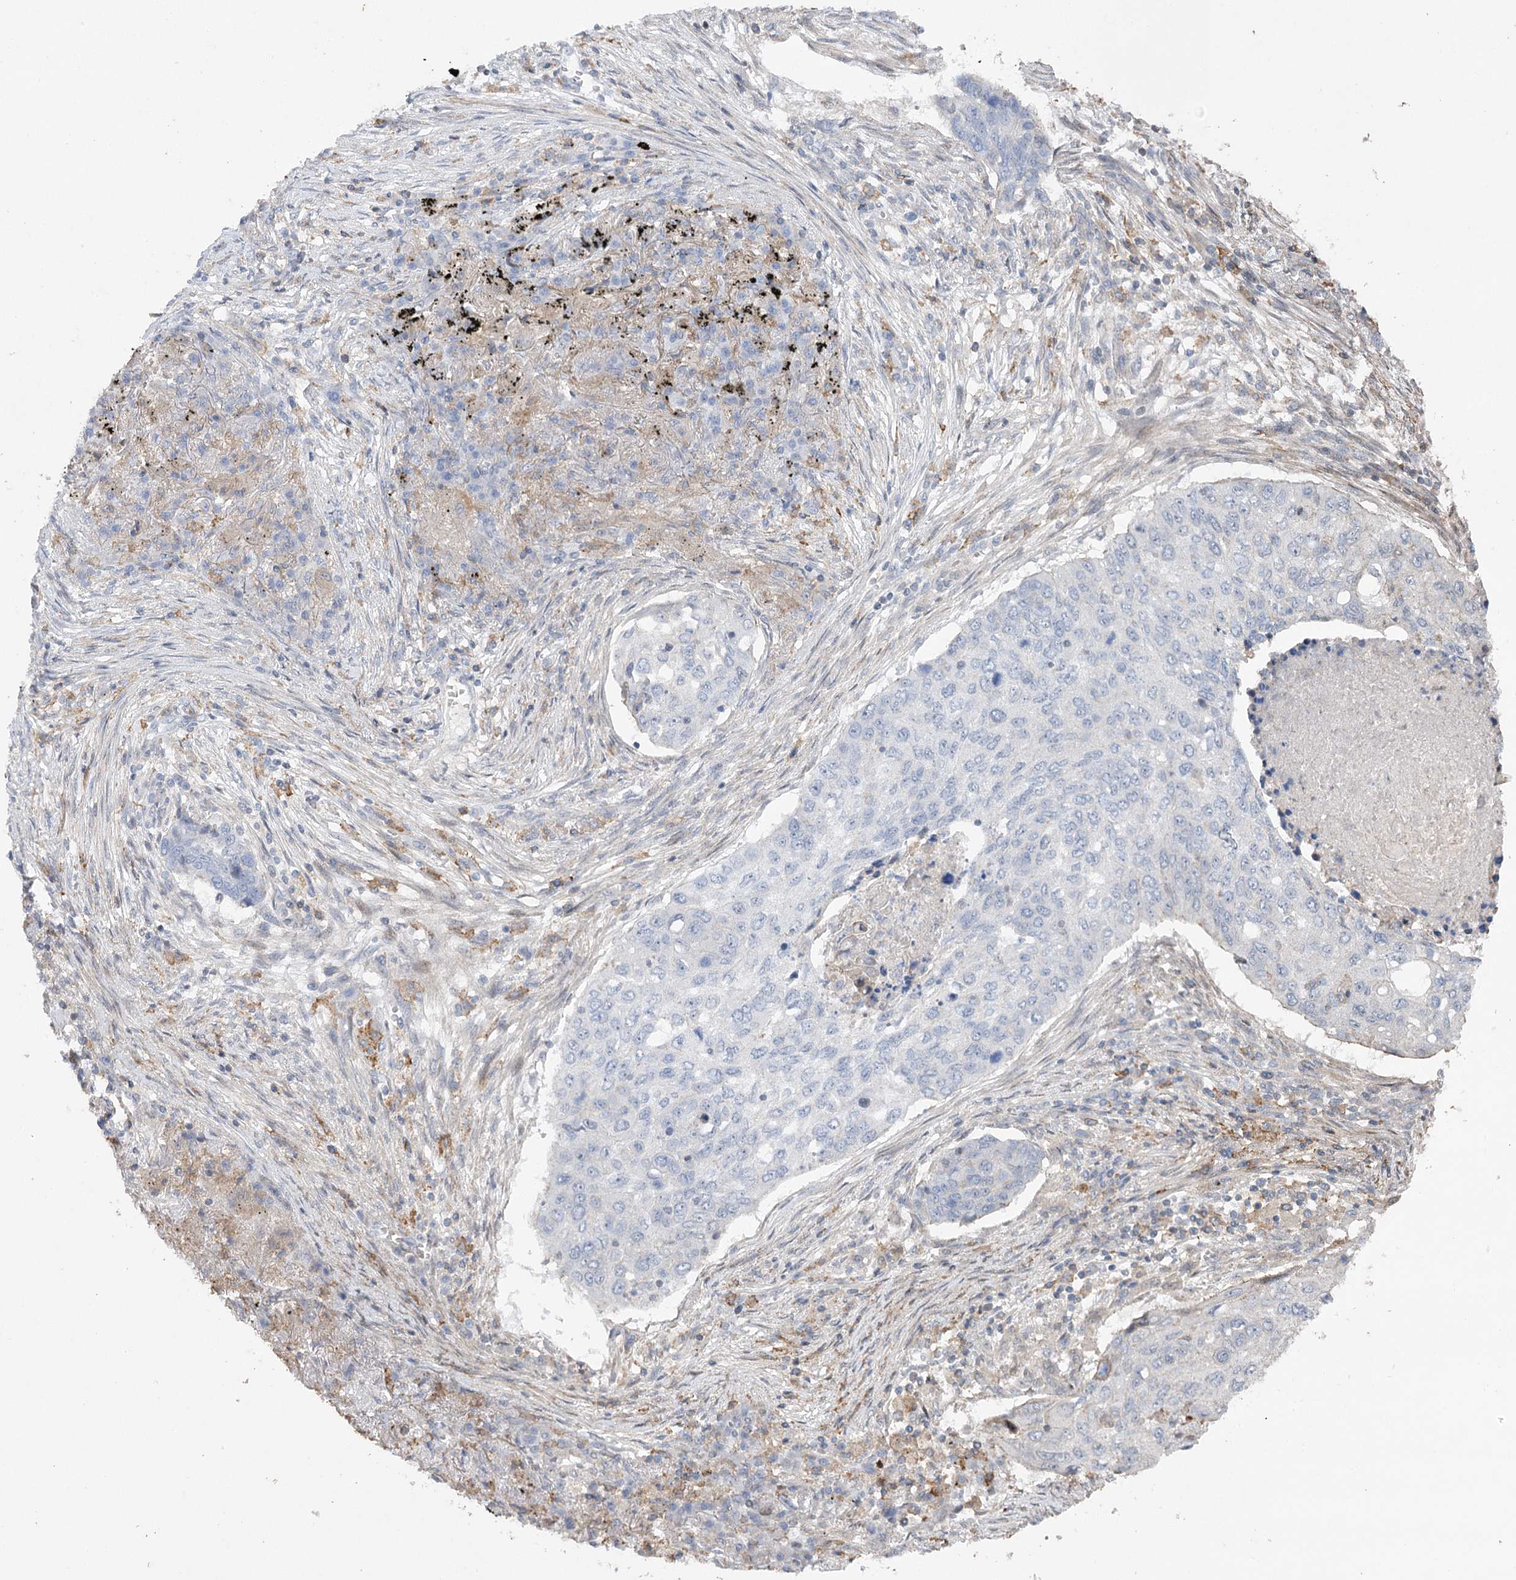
{"staining": {"intensity": "negative", "quantity": "none", "location": "none"}, "tissue": "lung cancer", "cell_type": "Tumor cells", "image_type": "cancer", "snomed": [{"axis": "morphology", "description": "Squamous cell carcinoma, NOS"}, {"axis": "topography", "description": "Lung"}], "caption": "An image of lung cancer stained for a protein exhibits no brown staining in tumor cells.", "gene": "OBSL1", "patient": {"sex": "female", "age": 63}}